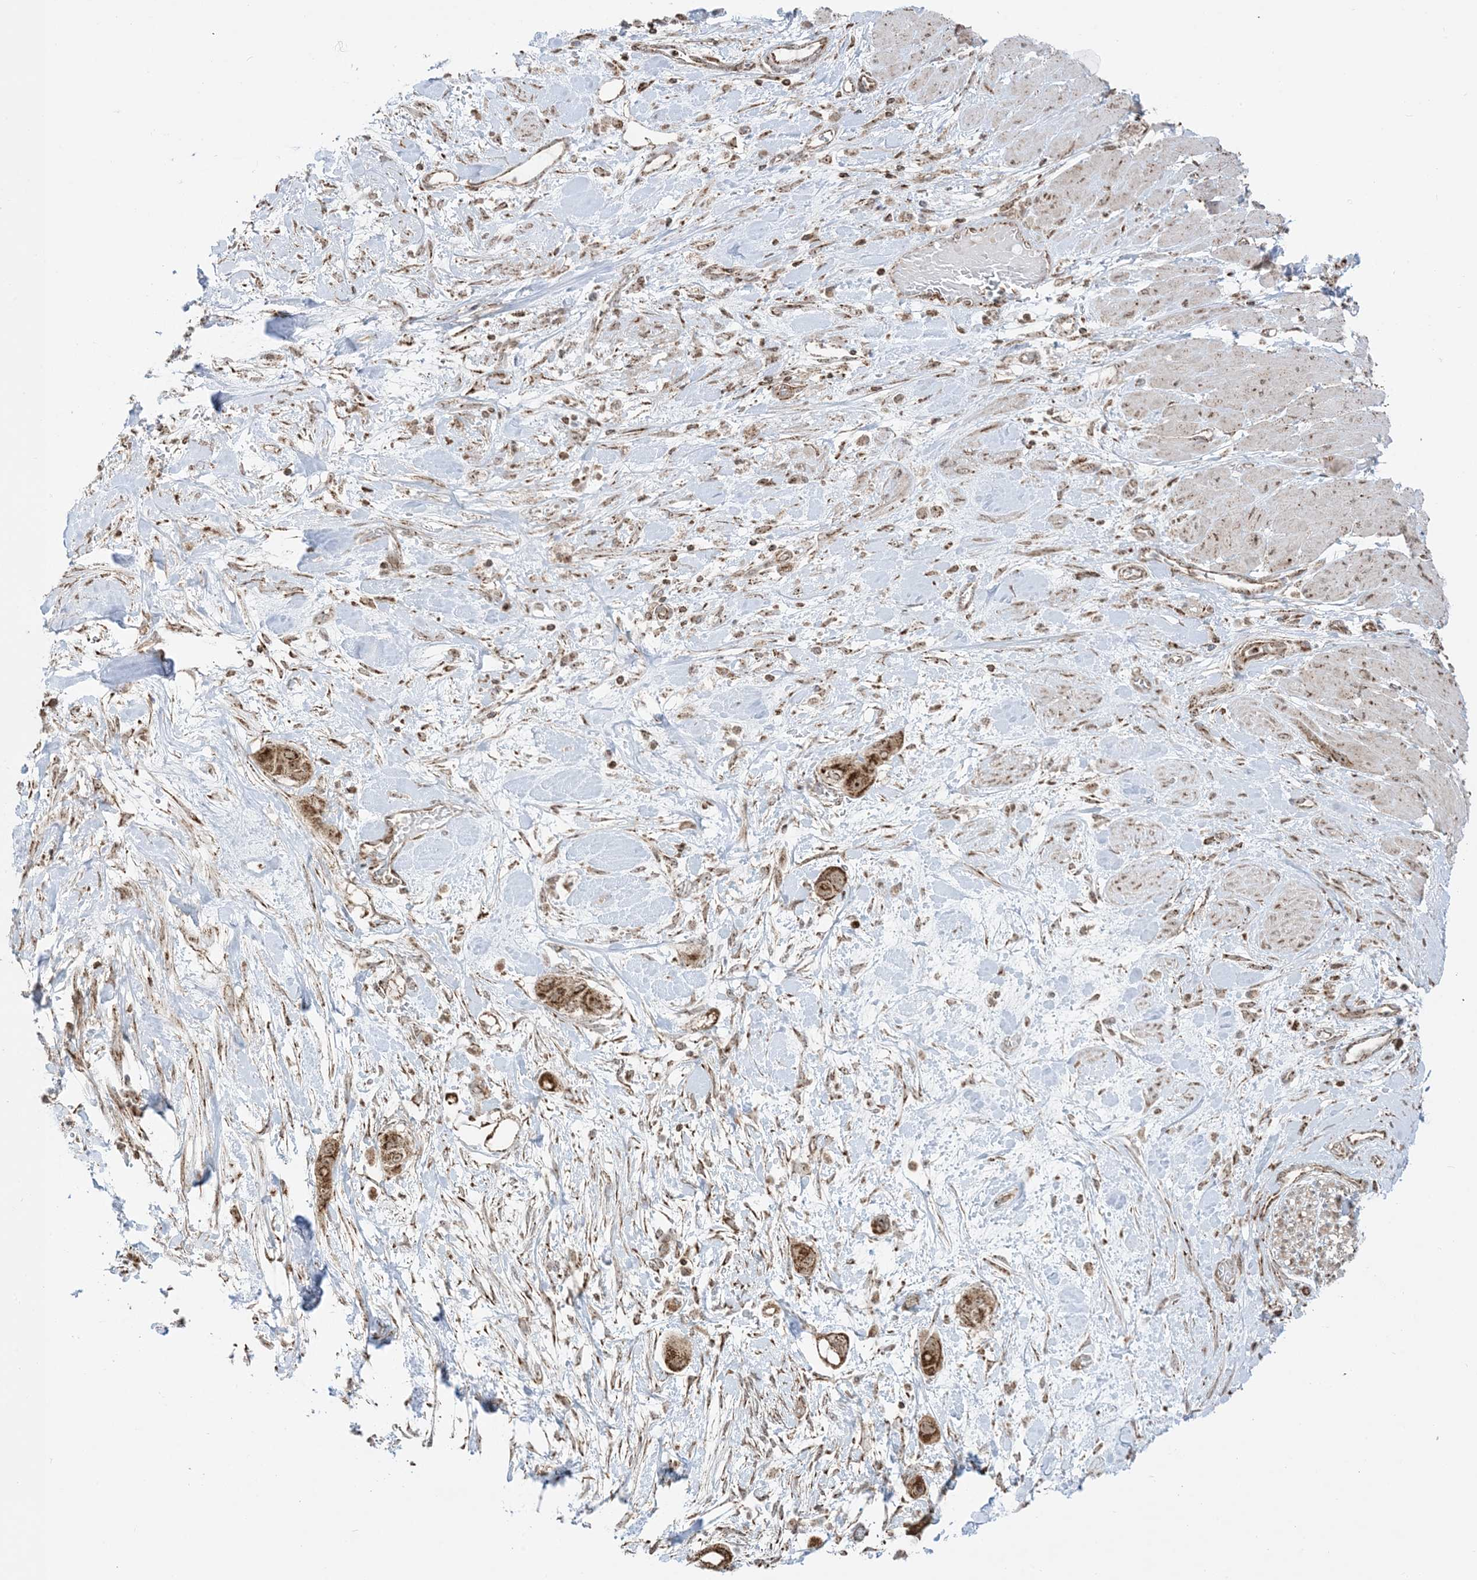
{"staining": {"intensity": "moderate", "quantity": ">75%", "location": "cytoplasmic/membranous,nuclear"}, "tissue": "pancreatic cancer", "cell_type": "Tumor cells", "image_type": "cancer", "snomed": [{"axis": "morphology", "description": "Adenocarcinoma, NOS"}, {"axis": "topography", "description": "Pancreas"}], "caption": "A micrograph showing moderate cytoplasmic/membranous and nuclear expression in approximately >75% of tumor cells in pancreatic adenocarcinoma, as visualized by brown immunohistochemical staining.", "gene": "MAPKBP1", "patient": {"sex": "male", "age": 68}}